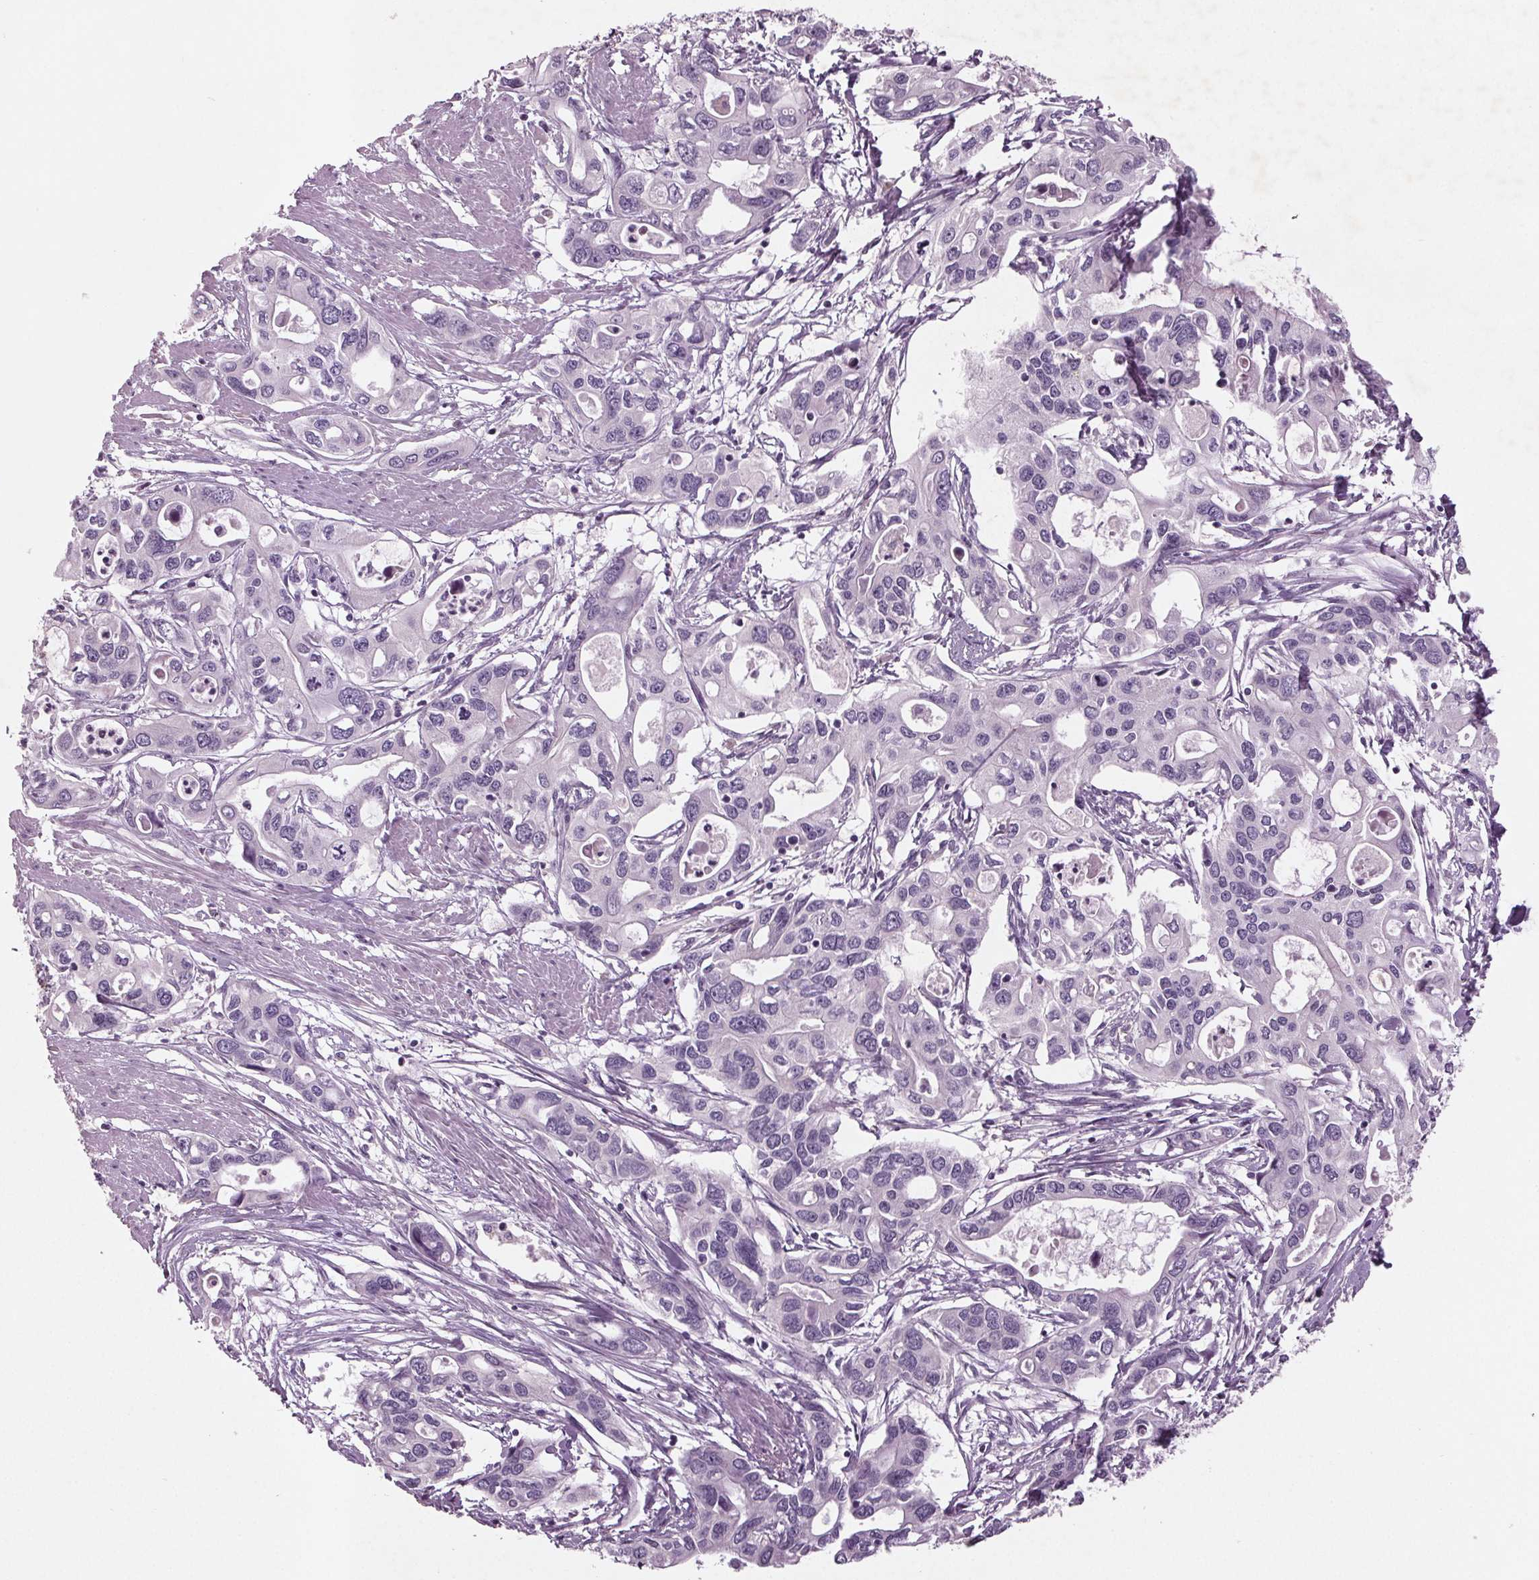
{"staining": {"intensity": "negative", "quantity": "none", "location": "none"}, "tissue": "pancreatic cancer", "cell_type": "Tumor cells", "image_type": "cancer", "snomed": [{"axis": "morphology", "description": "Adenocarcinoma, NOS"}, {"axis": "topography", "description": "Pancreas"}], "caption": "This is an IHC photomicrograph of human adenocarcinoma (pancreatic). There is no expression in tumor cells.", "gene": "BHLHE22", "patient": {"sex": "male", "age": 60}}